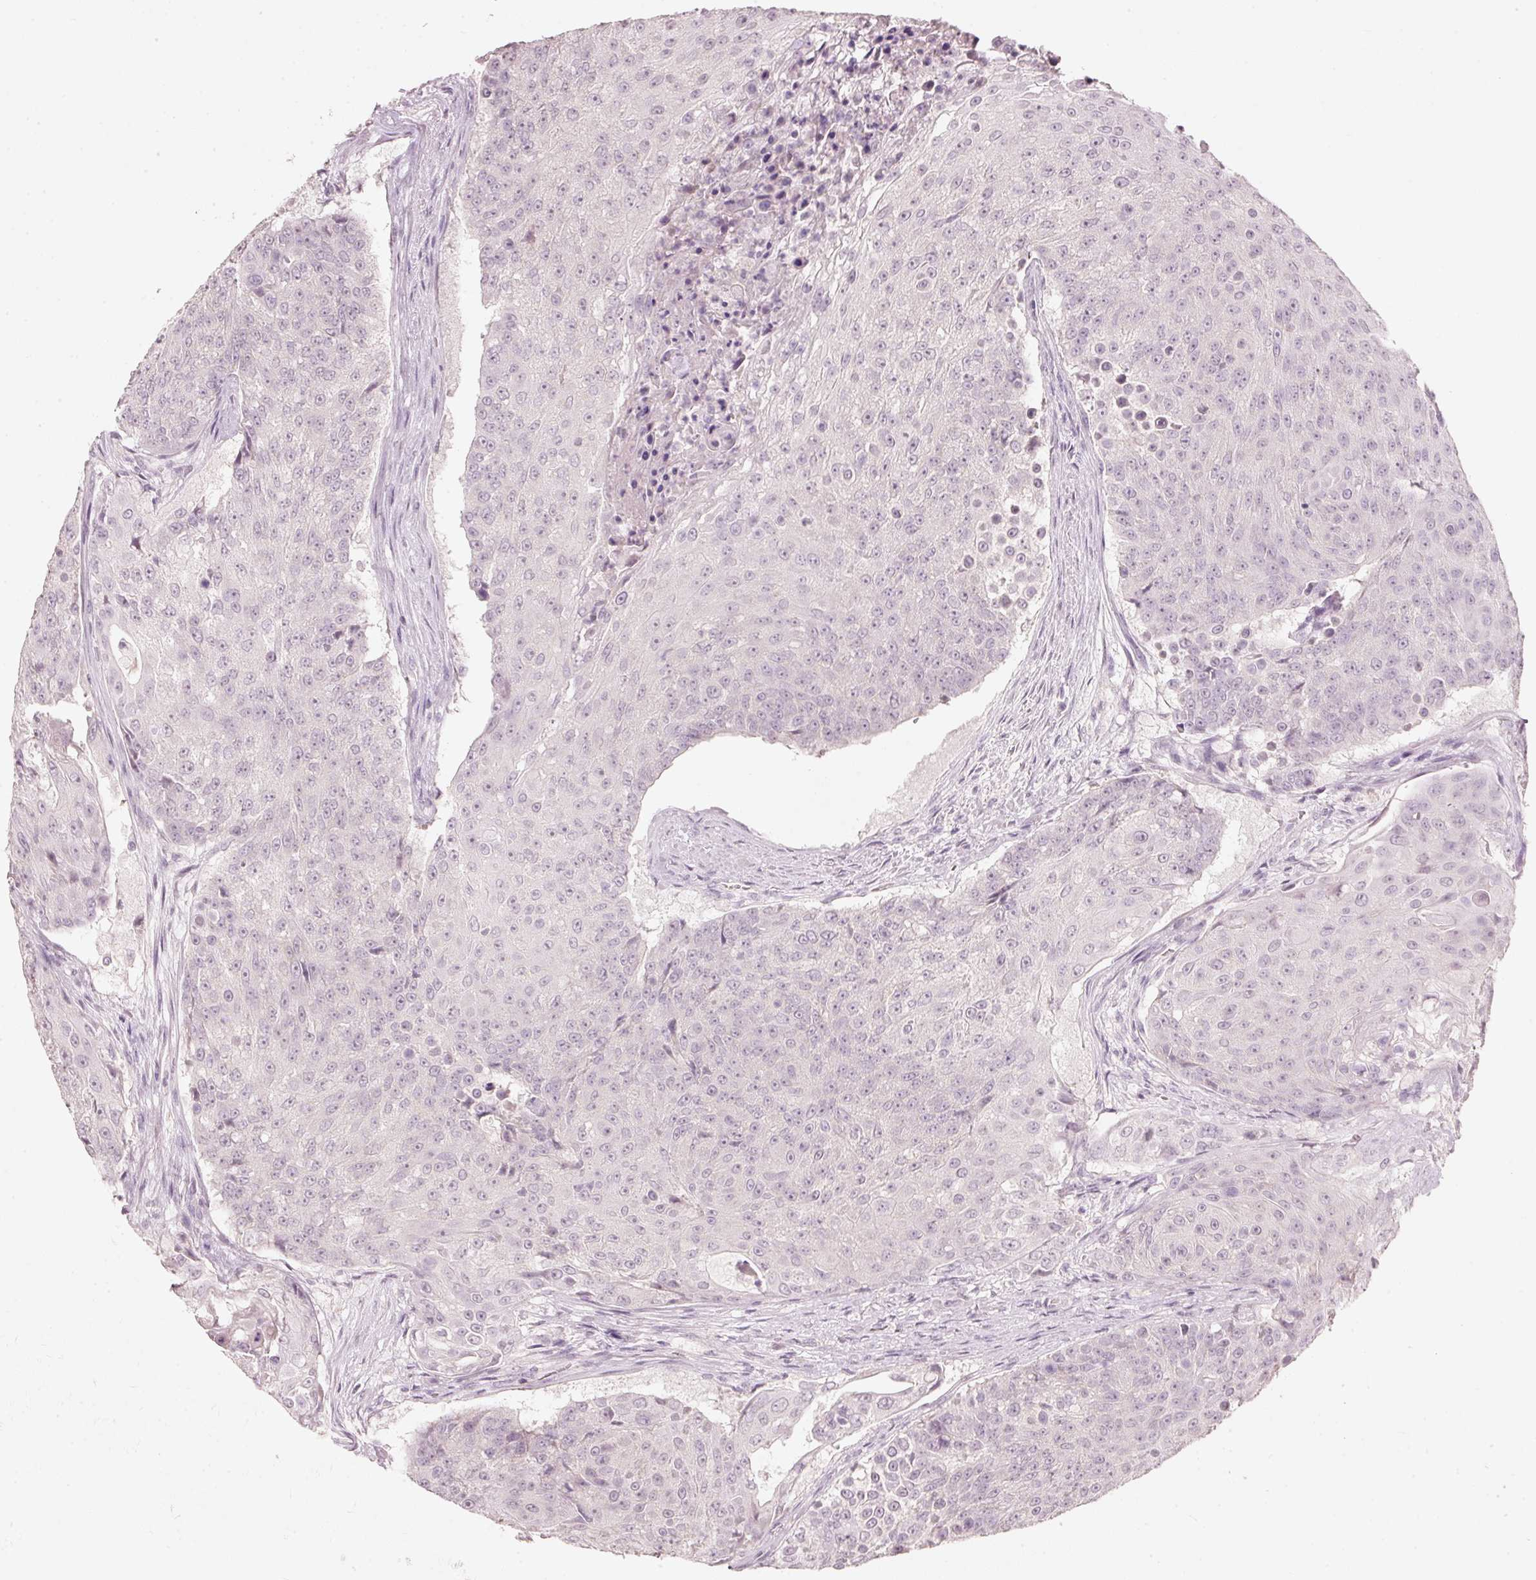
{"staining": {"intensity": "negative", "quantity": "none", "location": "none"}, "tissue": "urothelial cancer", "cell_type": "Tumor cells", "image_type": "cancer", "snomed": [{"axis": "morphology", "description": "Urothelial carcinoma, High grade"}, {"axis": "topography", "description": "Urinary bladder"}], "caption": "Tumor cells are negative for protein expression in human urothelial cancer. (DAB (3,3'-diaminobenzidine) immunohistochemistry (IHC), high magnification).", "gene": "STEAP1", "patient": {"sex": "female", "age": 63}}